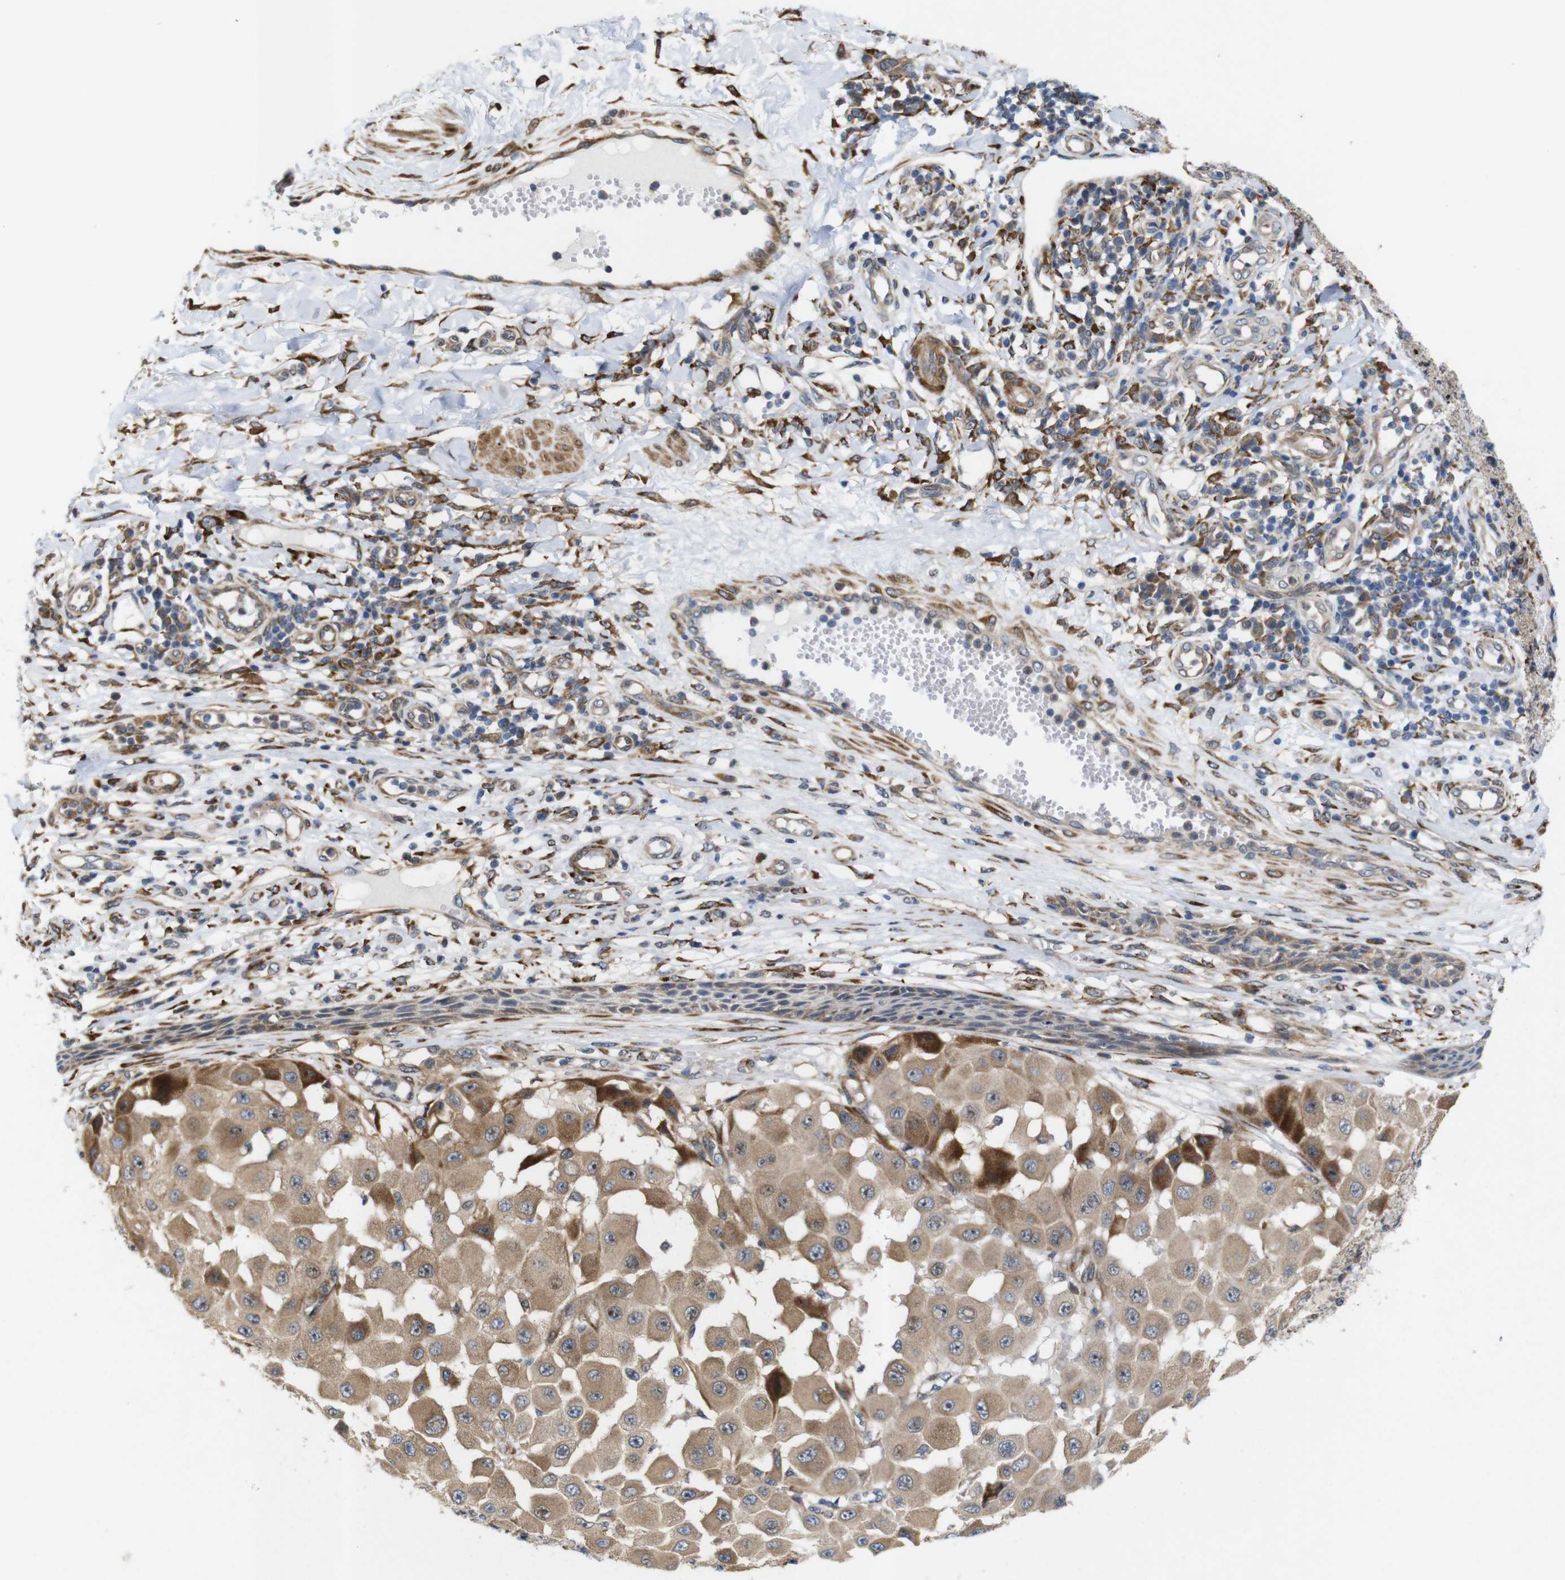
{"staining": {"intensity": "moderate", "quantity": ">75%", "location": "cytoplasmic/membranous"}, "tissue": "melanoma", "cell_type": "Tumor cells", "image_type": "cancer", "snomed": [{"axis": "morphology", "description": "Malignant melanoma, NOS"}, {"axis": "topography", "description": "Skin"}], "caption": "Malignant melanoma was stained to show a protein in brown. There is medium levels of moderate cytoplasmic/membranous positivity in approximately >75% of tumor cells.", "gene": "P3H2", "patient": {"sex": "female", "age": 81}}